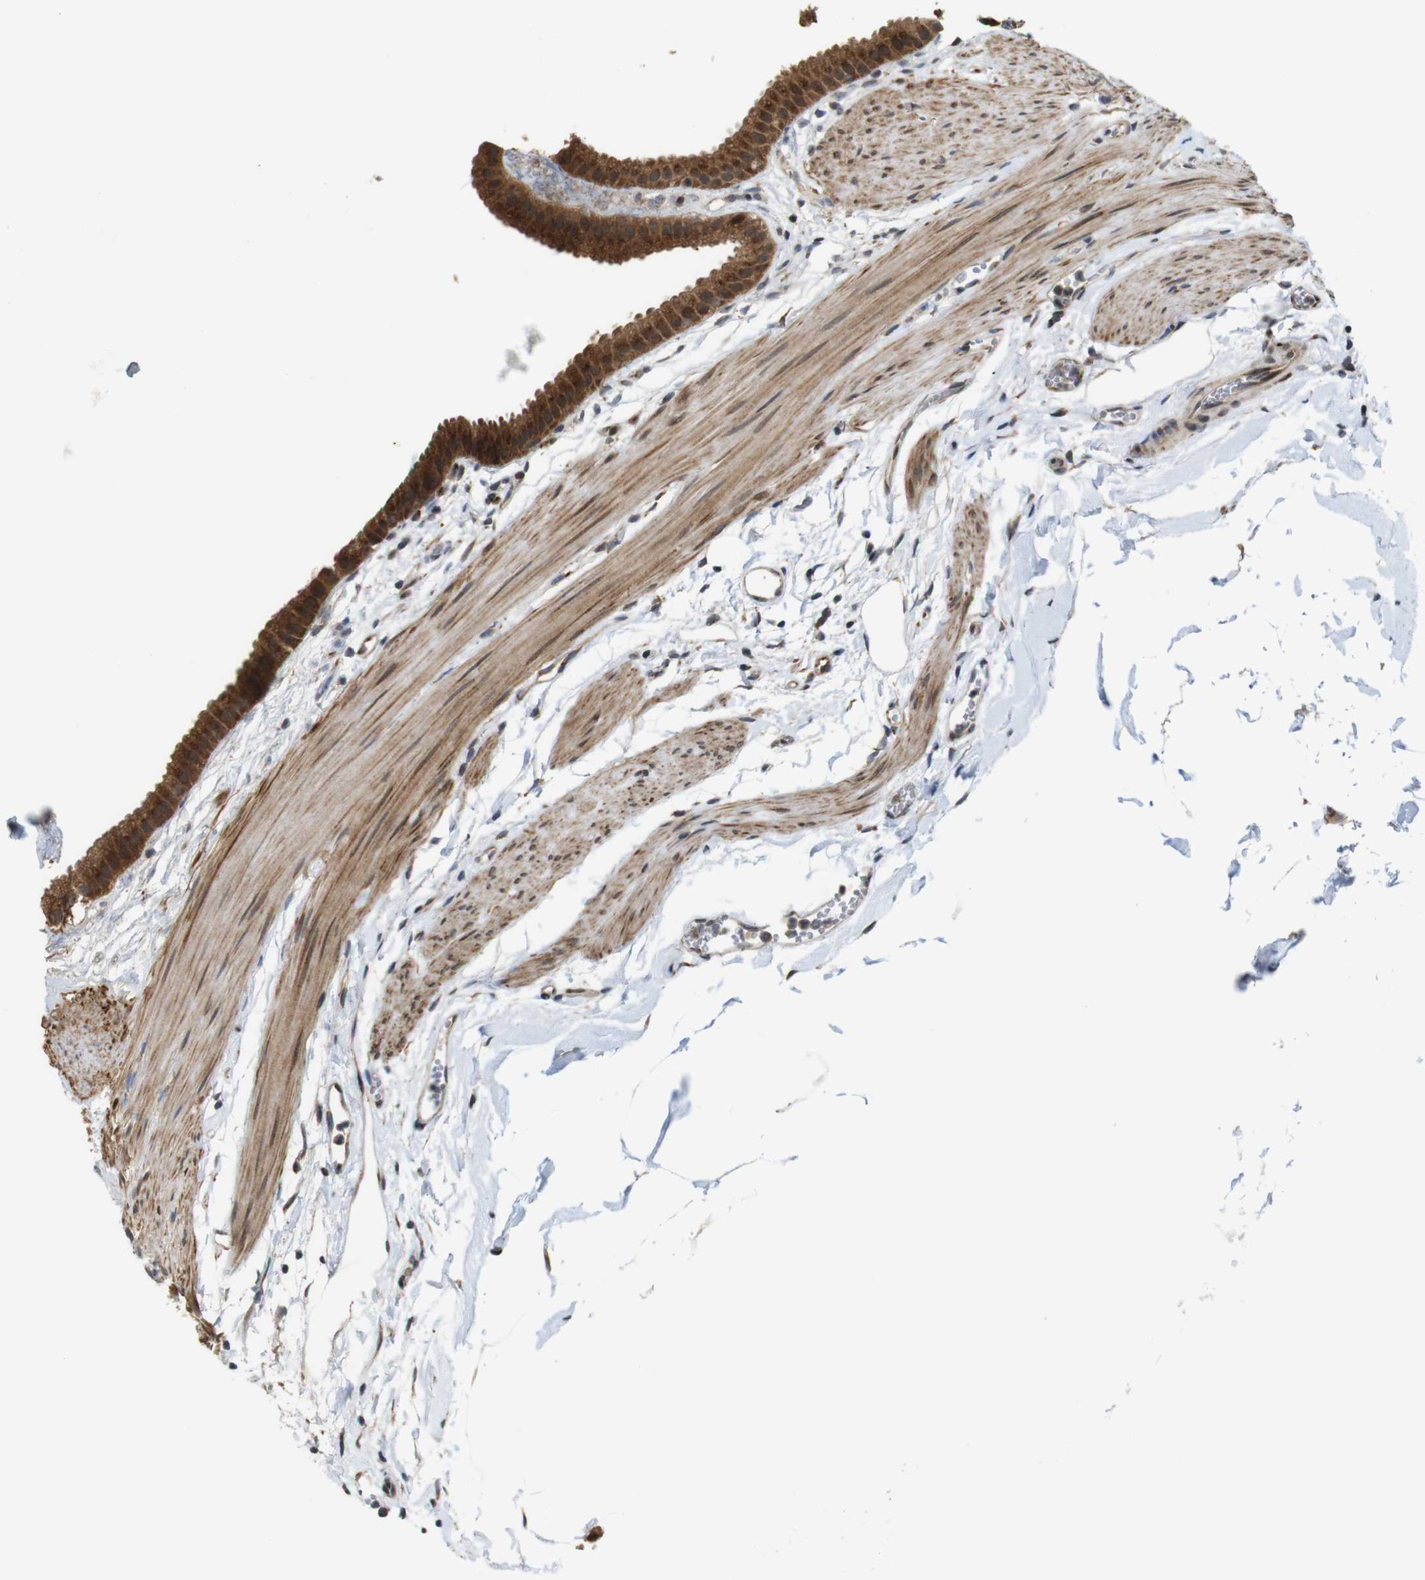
{"staining": {"intensity": "strong", "quantity": ">75%", "location": "cytoplasmic/membranous"}, "tissue": "gallbladder", "cell_type": "Glandular cells", "image_type": "normal", "snomed": [{"axis": "morphology", "description": "Normal tissue, NOS"}, {"axis": "topography", "description": "Gallbladder"}], "caption": "Immunohistochemistry (IHC) staining of unremarkable gallbladder, which reveals high levels of strong cytoplasmic/membranous expression in about >75% of glandular cells indicating strong cytoplasmic/membranous protein positivity. The staining was performed using DAB (3,3'-diaminobenzidine) (brown) for protein detection and nuclei were counterstained in hematoxylin (blue).", "gene": "EFCAB14", "patient": {"sex": "female", "age": 64}}